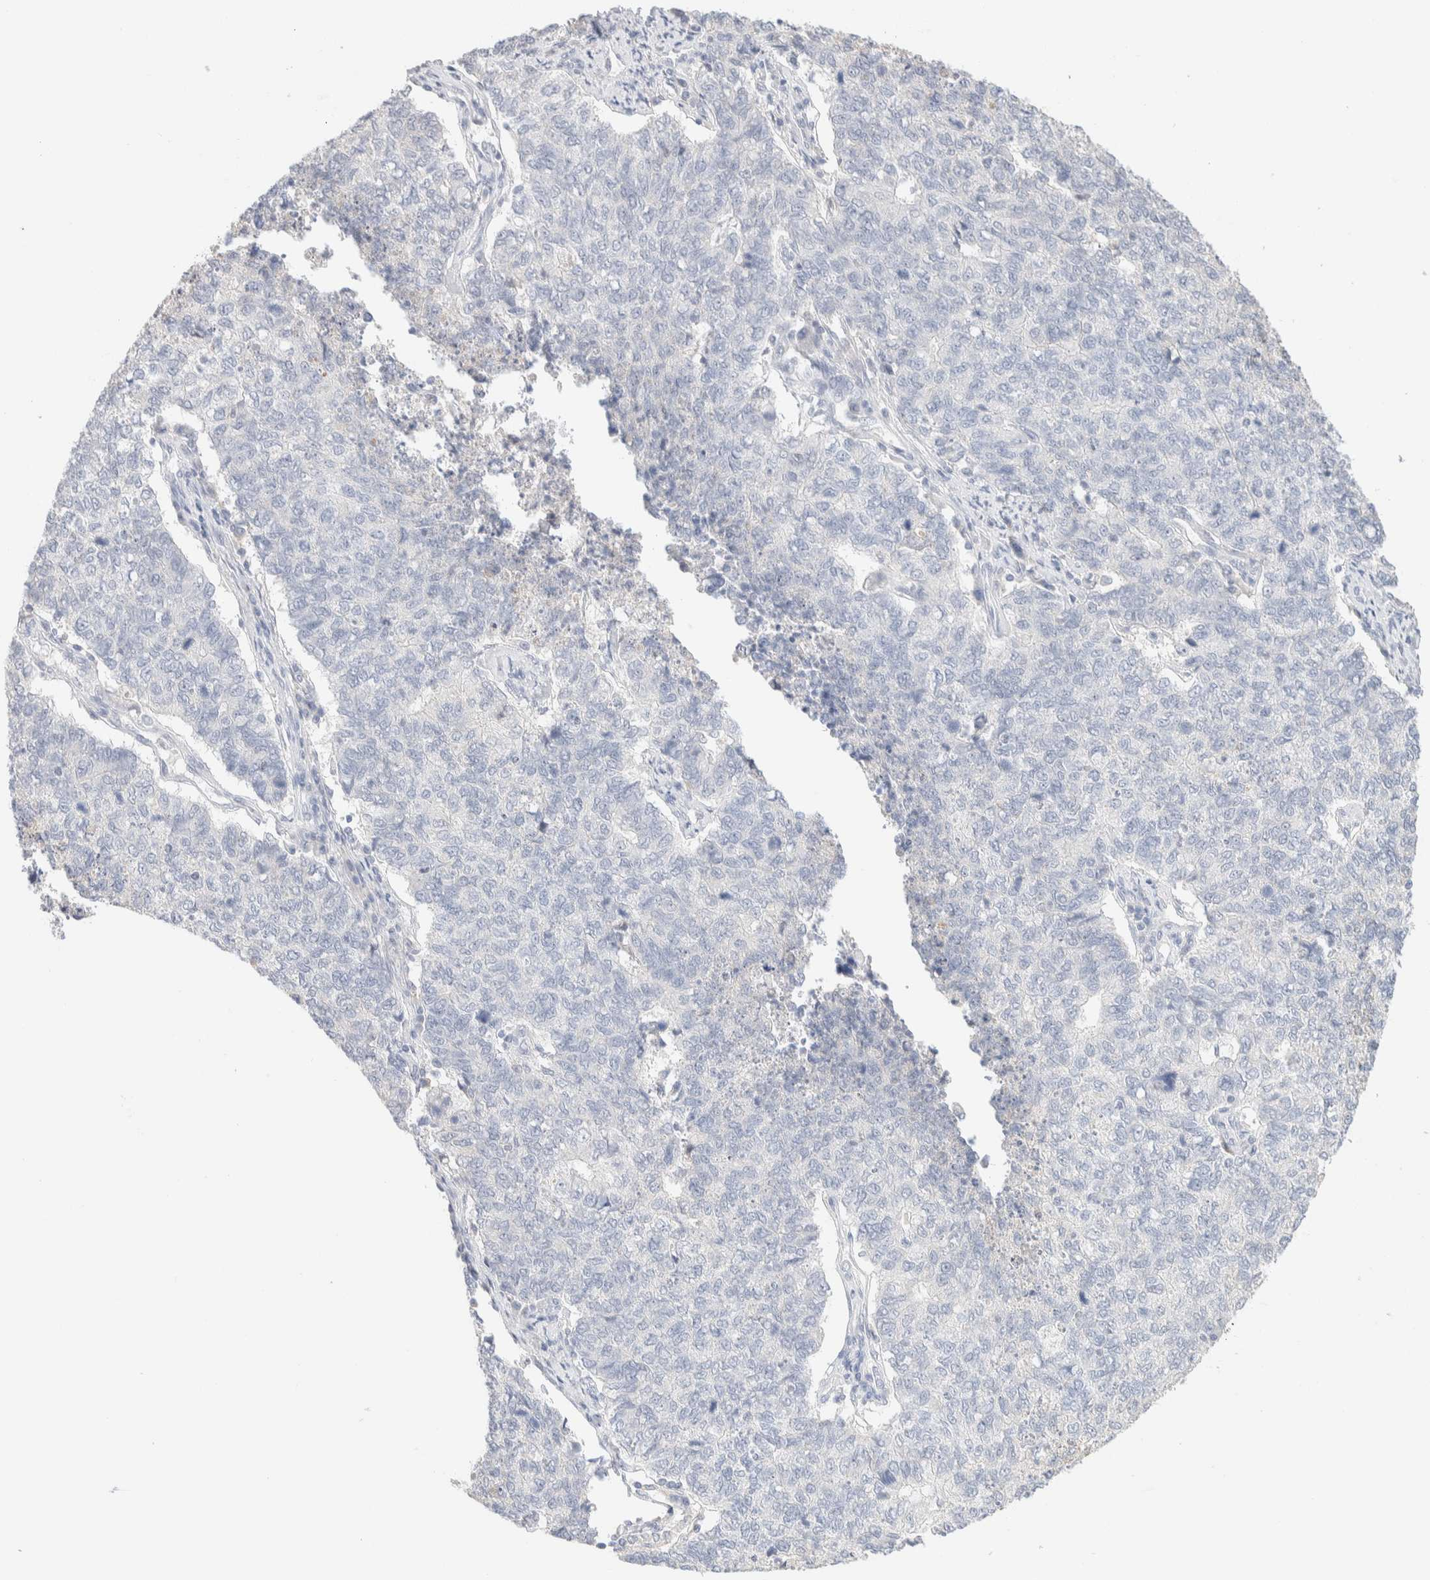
{"staining": {"intensity": "negative", "quantity": "none", "location": "none"}, "tissue": "cervical cancer", "cell_type": "Tumor cells", "image_type": "cancer", "snomed": [{"axis": "morphology", "description": "Squamous cell carcinoma, NOS"}, {"axis": "topography", "description": "Cervix"}], "caption": "Micrograph shows no protein positivity in tumor cells of cervical squamous cell carcinoma tissue.", "gene": "RIDA", "patient": {"sex": "female", "age": 63}}